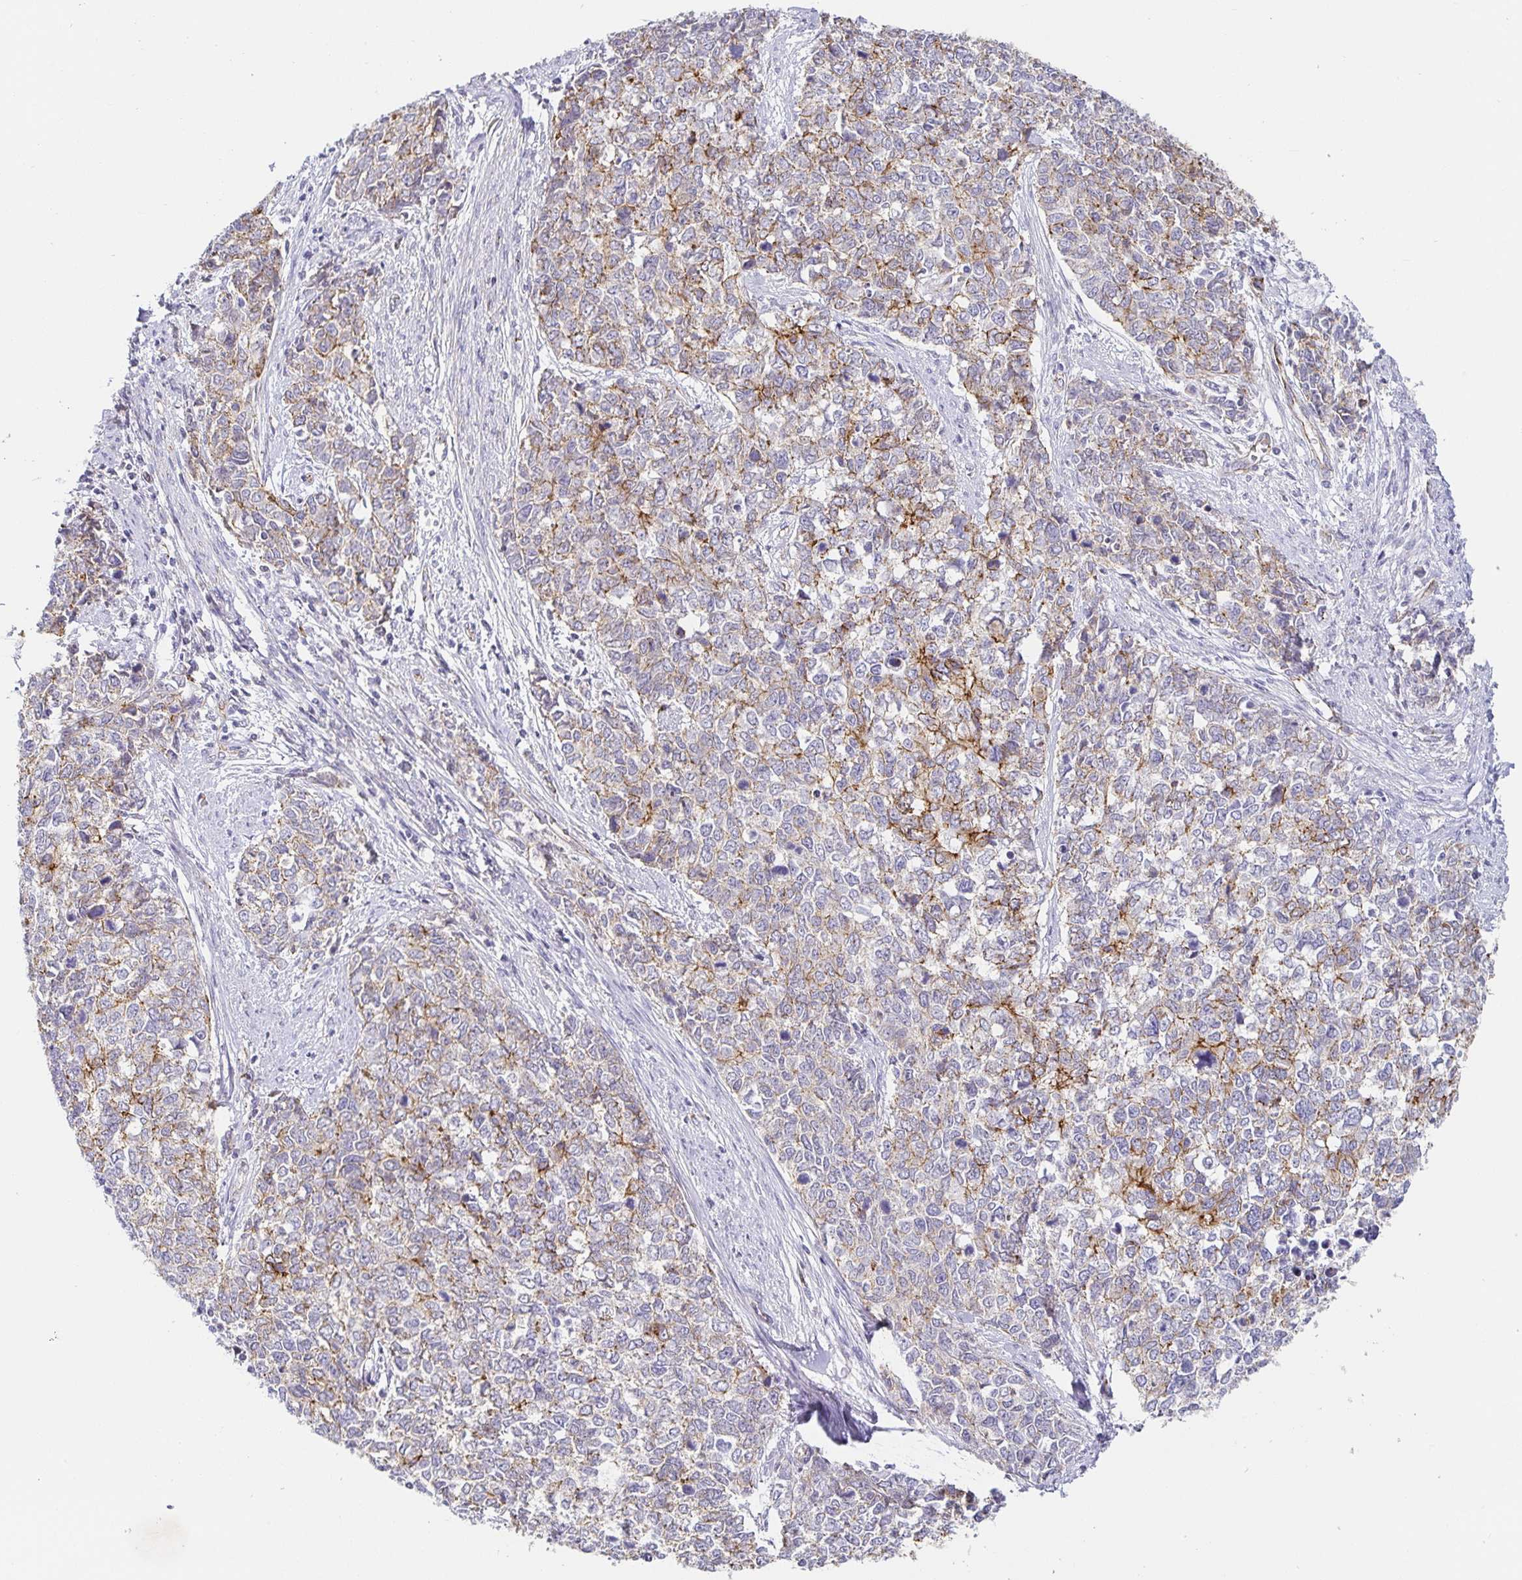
{"staining": {"intensity": "moderate", "quantity": "<25%", "location": "cytoplasmic/membranous"}, "tissue": "cervical cancer", "cell_type": "Tumor cells", "image_type": "cancer", "snomed": [{"axis": "morphology", "description": "Adenocarcinoma, NOS"}, {"axis": "topography", "description": "Cervix"}], "caption": "Adenocarcinoma (cervical) stained with DAB (3,3'-diaminobenzidine) immunohistochemistry (IHC) shows low levels of moderate cytoplasmic/membranous staining in about <25% of tumor cells.", "gene": "PIWIL3", "patient": {"sex": "female", "age": 63}}